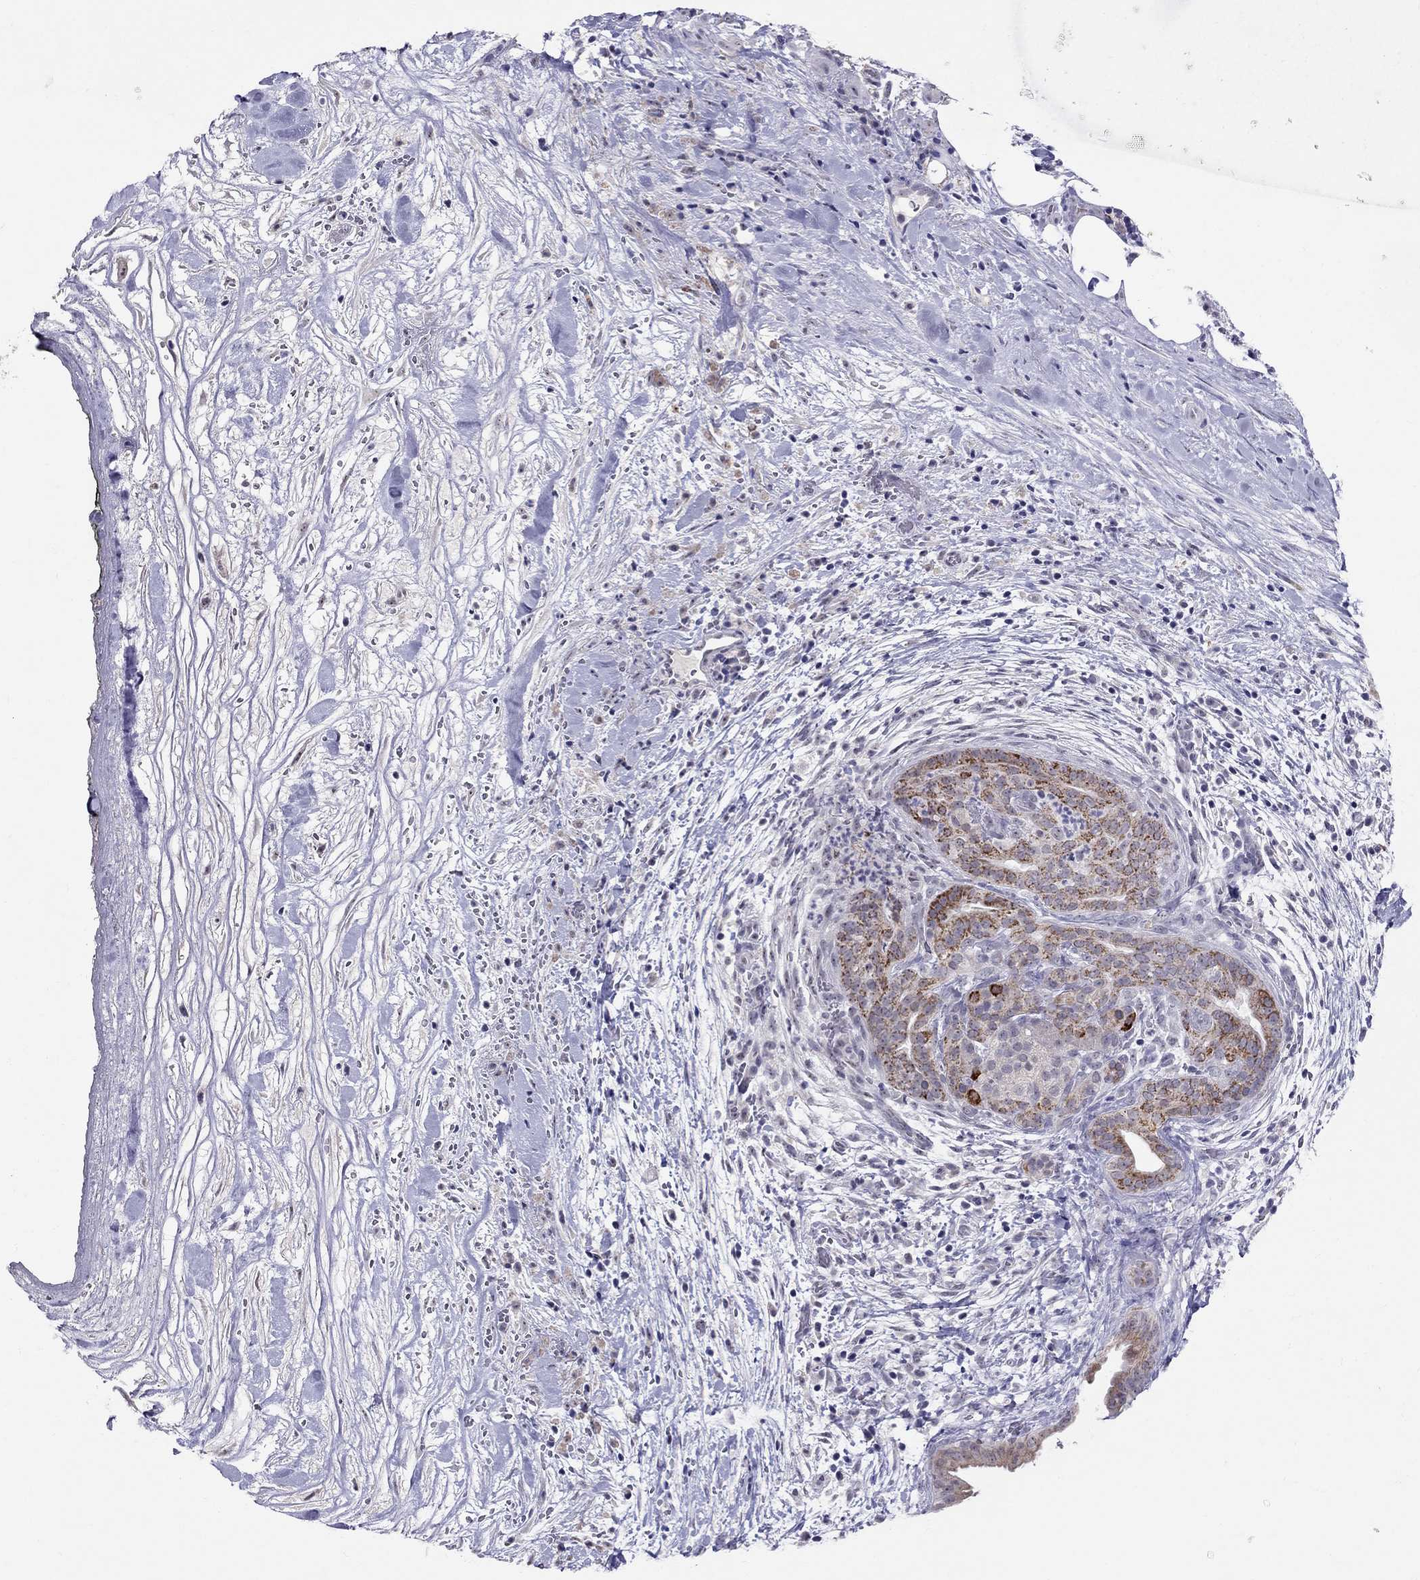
{"staining": {"intensity": "negative", "quantity": "none", "location": "none"}, "tissue": "pancreatic cancer", "cell_type": "Tumor cells", "image_type": "cancer", "snomed": [{"axis": "morphology", "description": "Adenocarcinoma, NOS"}, {"axis": "topography", "description": "Pancreas"}], "caption": "This is an immunohistochemistry (IHC) image of pancreatic adenocarcinoma. There is no staining in tumor cells.", "gene": "MYO3B", "patient": {"sex": "male", "age": 44}}